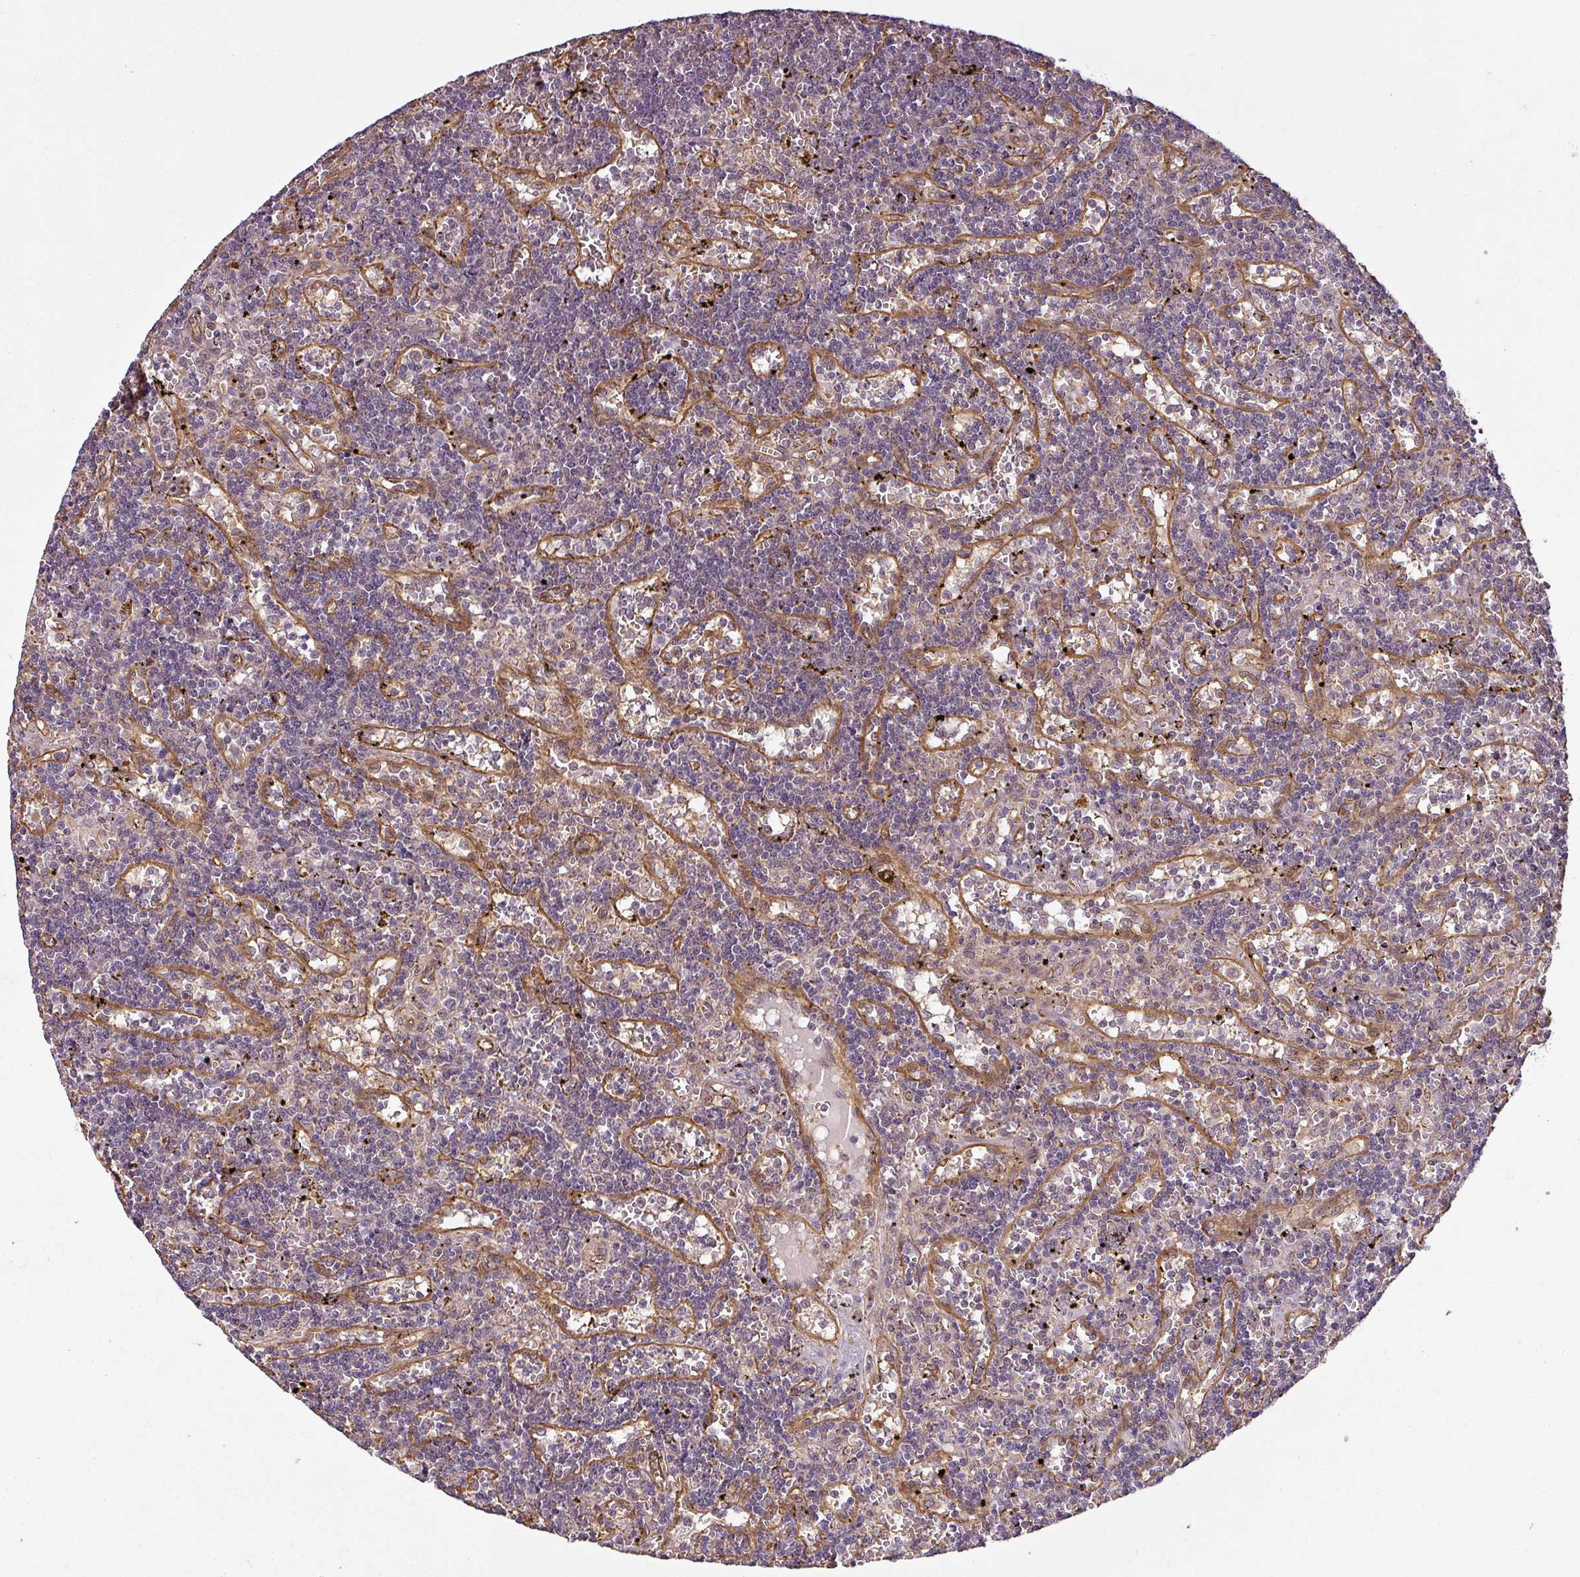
{"staining": {"intensity": "negative", "quantity": "none", "location": "none"}, "tissue": "lymphoma", "cell_type": "Tumor cells", "image_type": "cancer", "snomed": [{"axis": "morphology", "description": "Malignant lymphoma, non-Hodgkin's type, Low grade"}, {"axis": "topography", "description": "Spleen"}], "caption": "Immunohistochemistry of human malignant lymphoma, non-Hodgkin's type (low-grade) shows no expression in tumor cells.", "gene": "DIMT1", "patient": {"sex": "male", "age": 60}}